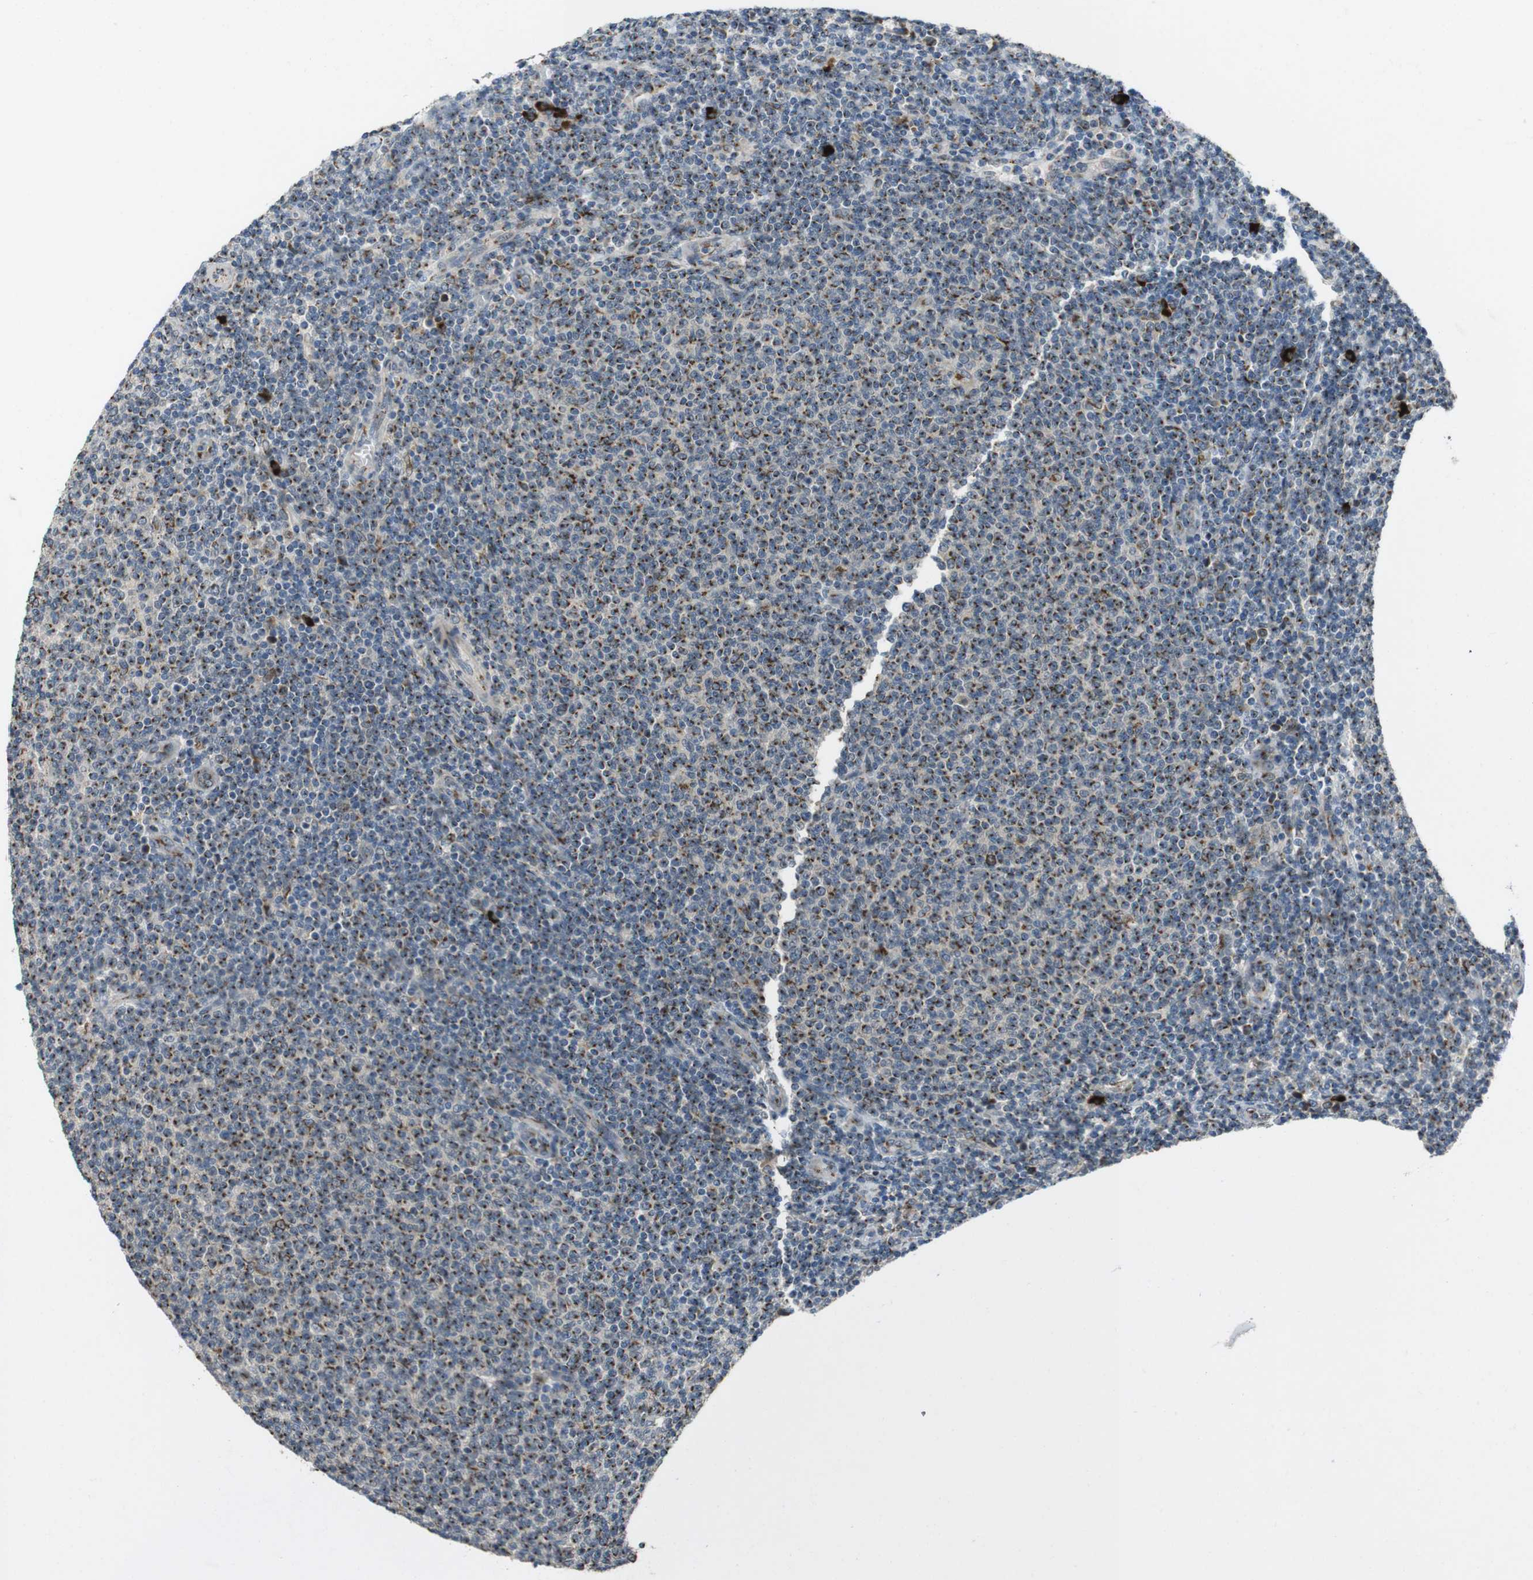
{"staining": {"intensity": "moderate", "quantity": ">75%", "location": "cytoplasmic/membranous"}, "tissue": "lymphoma", "cell_type": "Tumor cells", "image_type": "cancer", "snomed": [{"axis": "morphology", "description": "Malignant lymphoma, non-Hodgkin's type, Low grade"}, {"axis": "topography", "description": "Lymph node"}], "caption": "Immunohistochemistry (IHC) histopathology image of lymphoma stained for a protein (brown), which reveals medium levels of moderate cytoplasmic/membranous expression in about >75% of tumor cells.", "gene": "ZFPL1", "patient": {"sex": "male", "age": 66}}